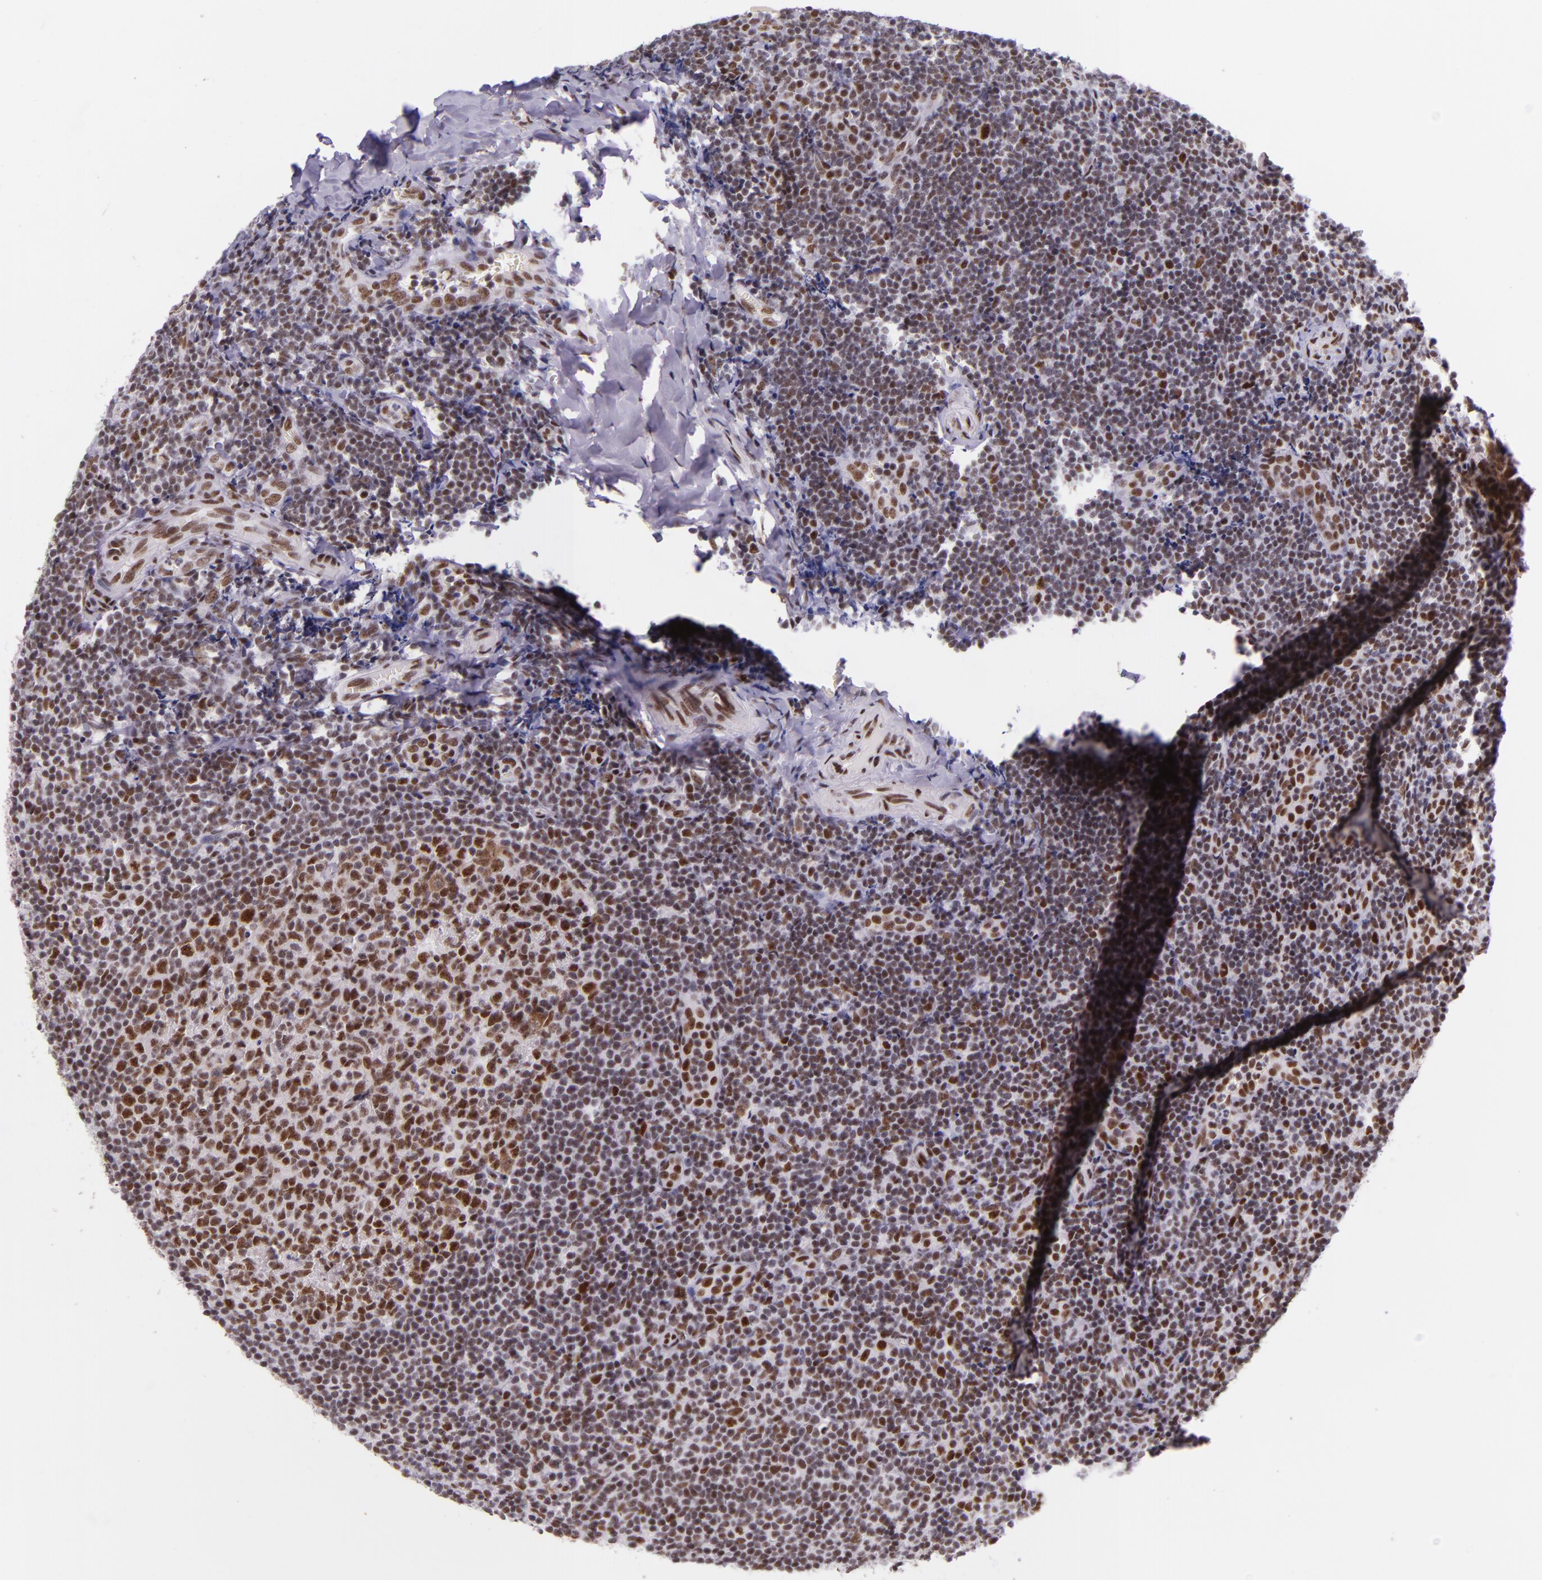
{"staining": {"intensity": "strong", "quantity": ">75%", "location": "nuclear"}, "tissue": "tonsil", "cell_type": "Germinal center cells", "image_type": "normal", "snomed": [{"axis": "morphology", "description": "Normal tissue, NOS"}, {"axis": "topography", "description": "Tonsil"}], "caption": "Immunohistochemistry staining of normal tonsil, which demonstrates high levels of strong nuclear positivity in approximately >75% of germinal center cells indicating strong nuclear protein positivity. The staining was performed using DAB (brown) for protein detection and nuclei were counterstained in hematoxylin (blue).", "gene": "GPKOW", "patient": {"sex": "male", "age": 31}}